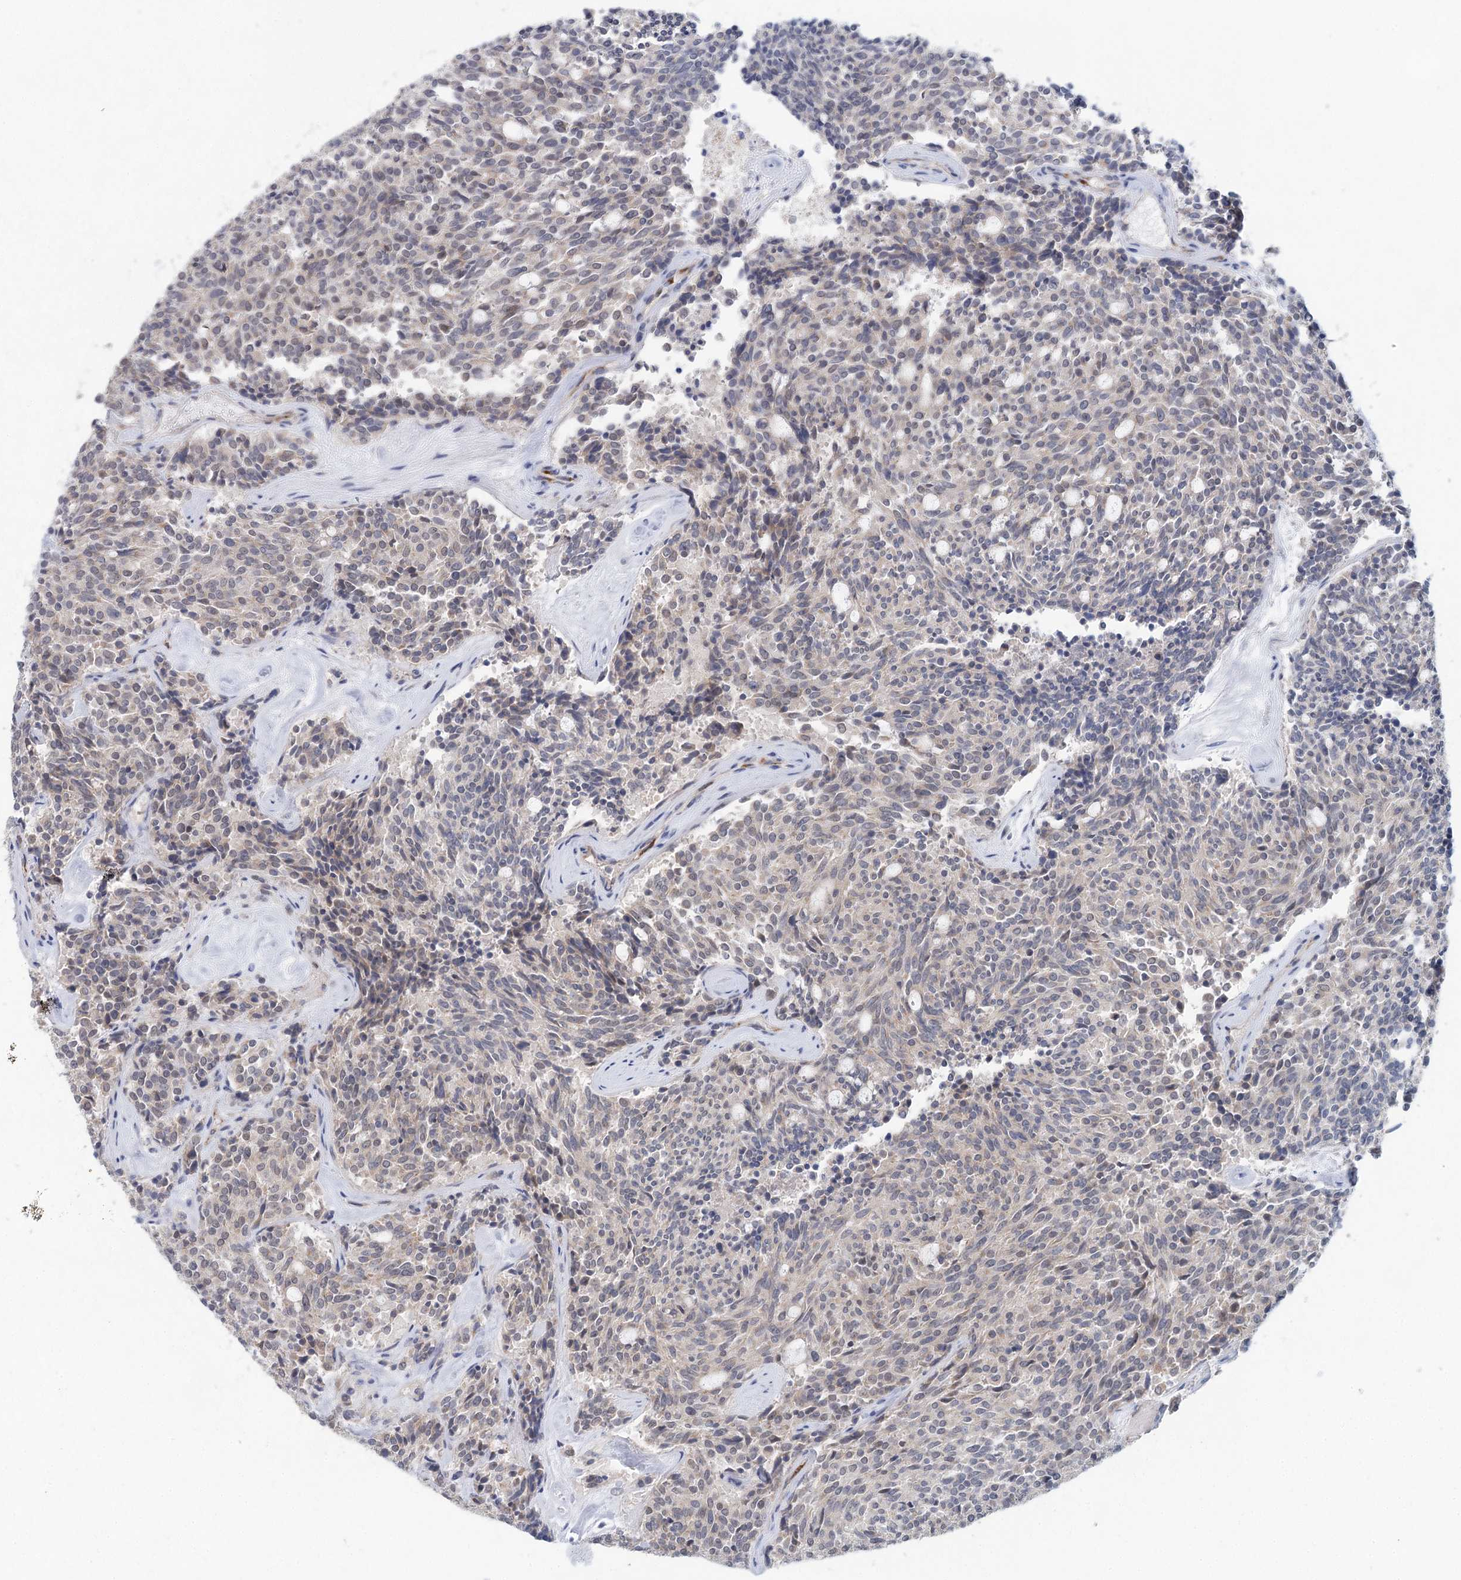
{"staining": {"intensity": "negative", "quantity": "none", "location": "none"}, "tissue": "carcinoid", "cell_type": "Tumor cells", "image_type": "cancer", "snomed": [{"axis": "morphology", "description": "Carcinoid, malignant, NOS"}, {"axis": "topography", "description": "Pancreas"}], "caption": "DAB immunohistochemical staining of human carcinoid (malignant) demonstrates no significant expression in tumor cells.", "gene": "BLTP1", "patient": {"sex": "female", "age": 54}}